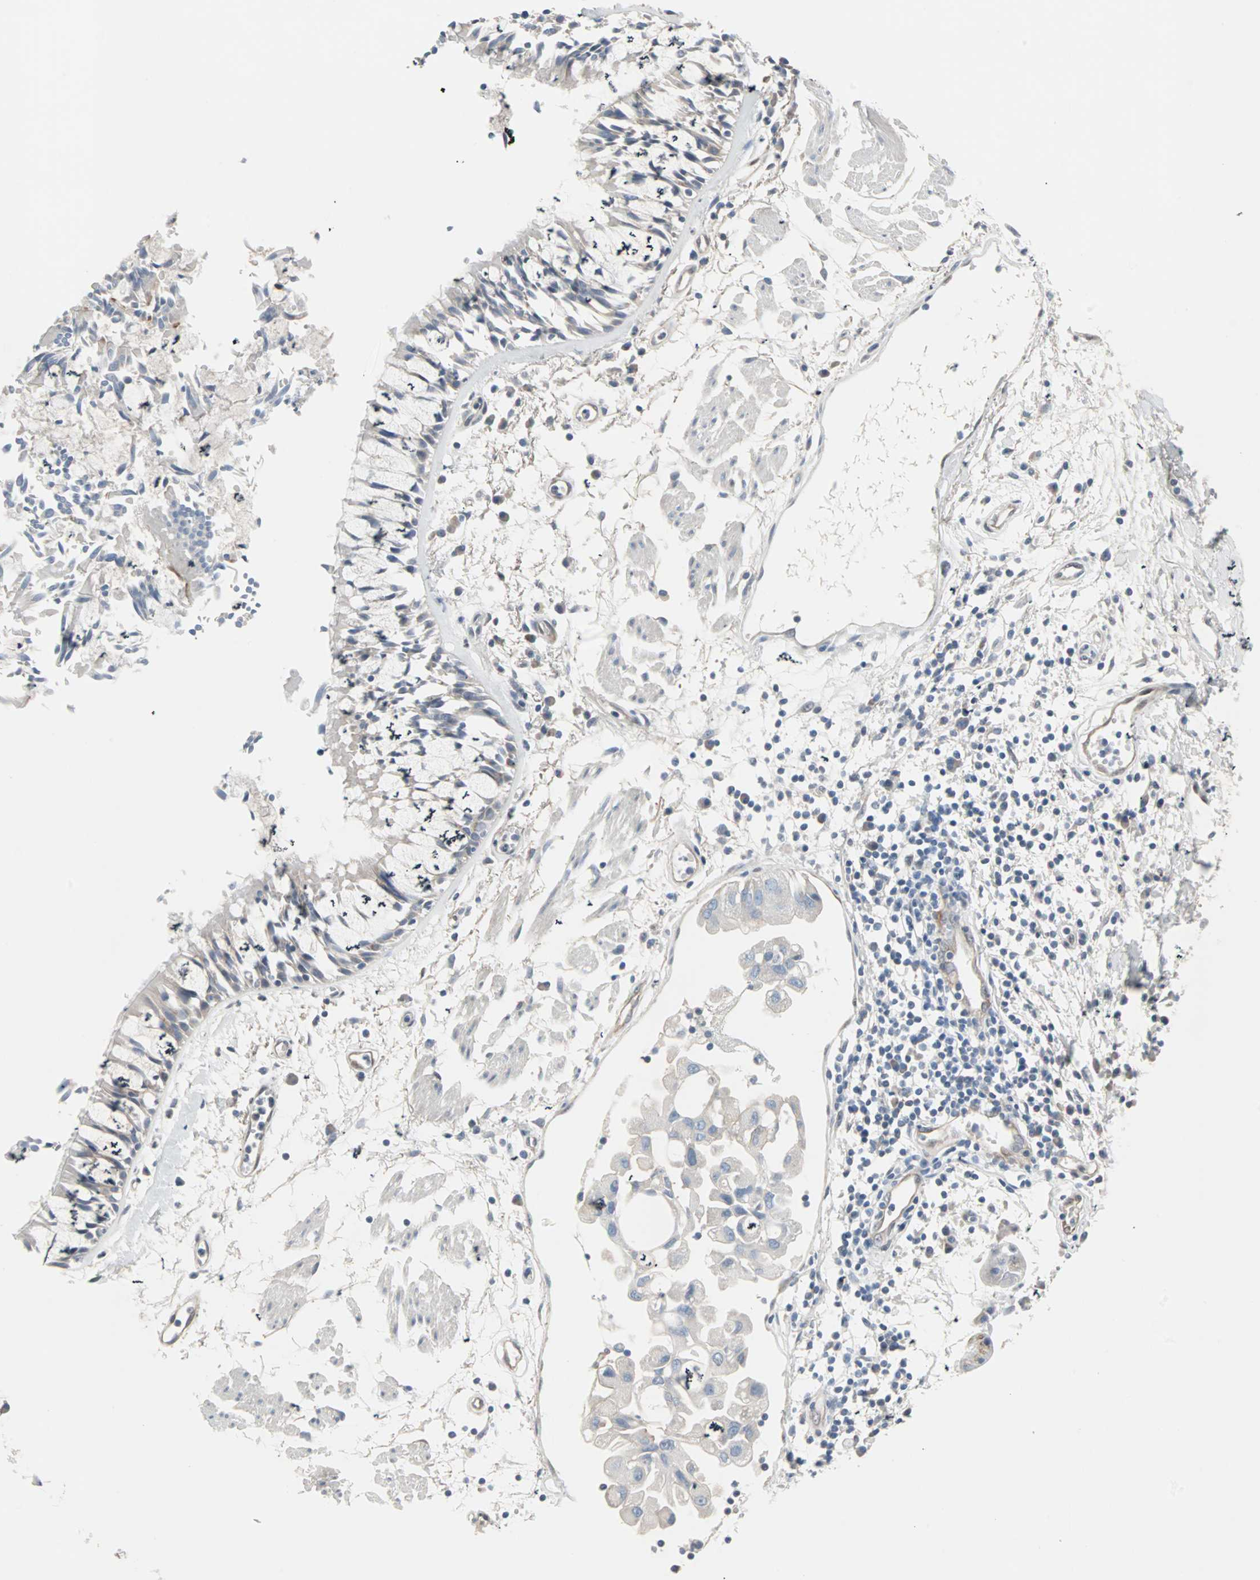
{"staining": {"intensity": "negative", "quantity": "none", "location": "none"}, "tissue": "adipose tissue", "cell_type": "Adipocytes", "image_type": "normal", "snomed": [{"axis": "morphology", "description": "Normal tissue, NOS"}, {"axis": "morphology", "description": "Adenocarcinoma, NOS"}, {"axis": "topography", "description": "Cartilage tissue"}, {"axis": "topography", "description": "Bronchus"}, {"axis": "topography", "description": "Lung"}], "caption": "IHC of unremarkable adipose tissue displays no expression in adipocytes.", "gene": "CAND2", "patient": {"sex": "female", "age": 67}}